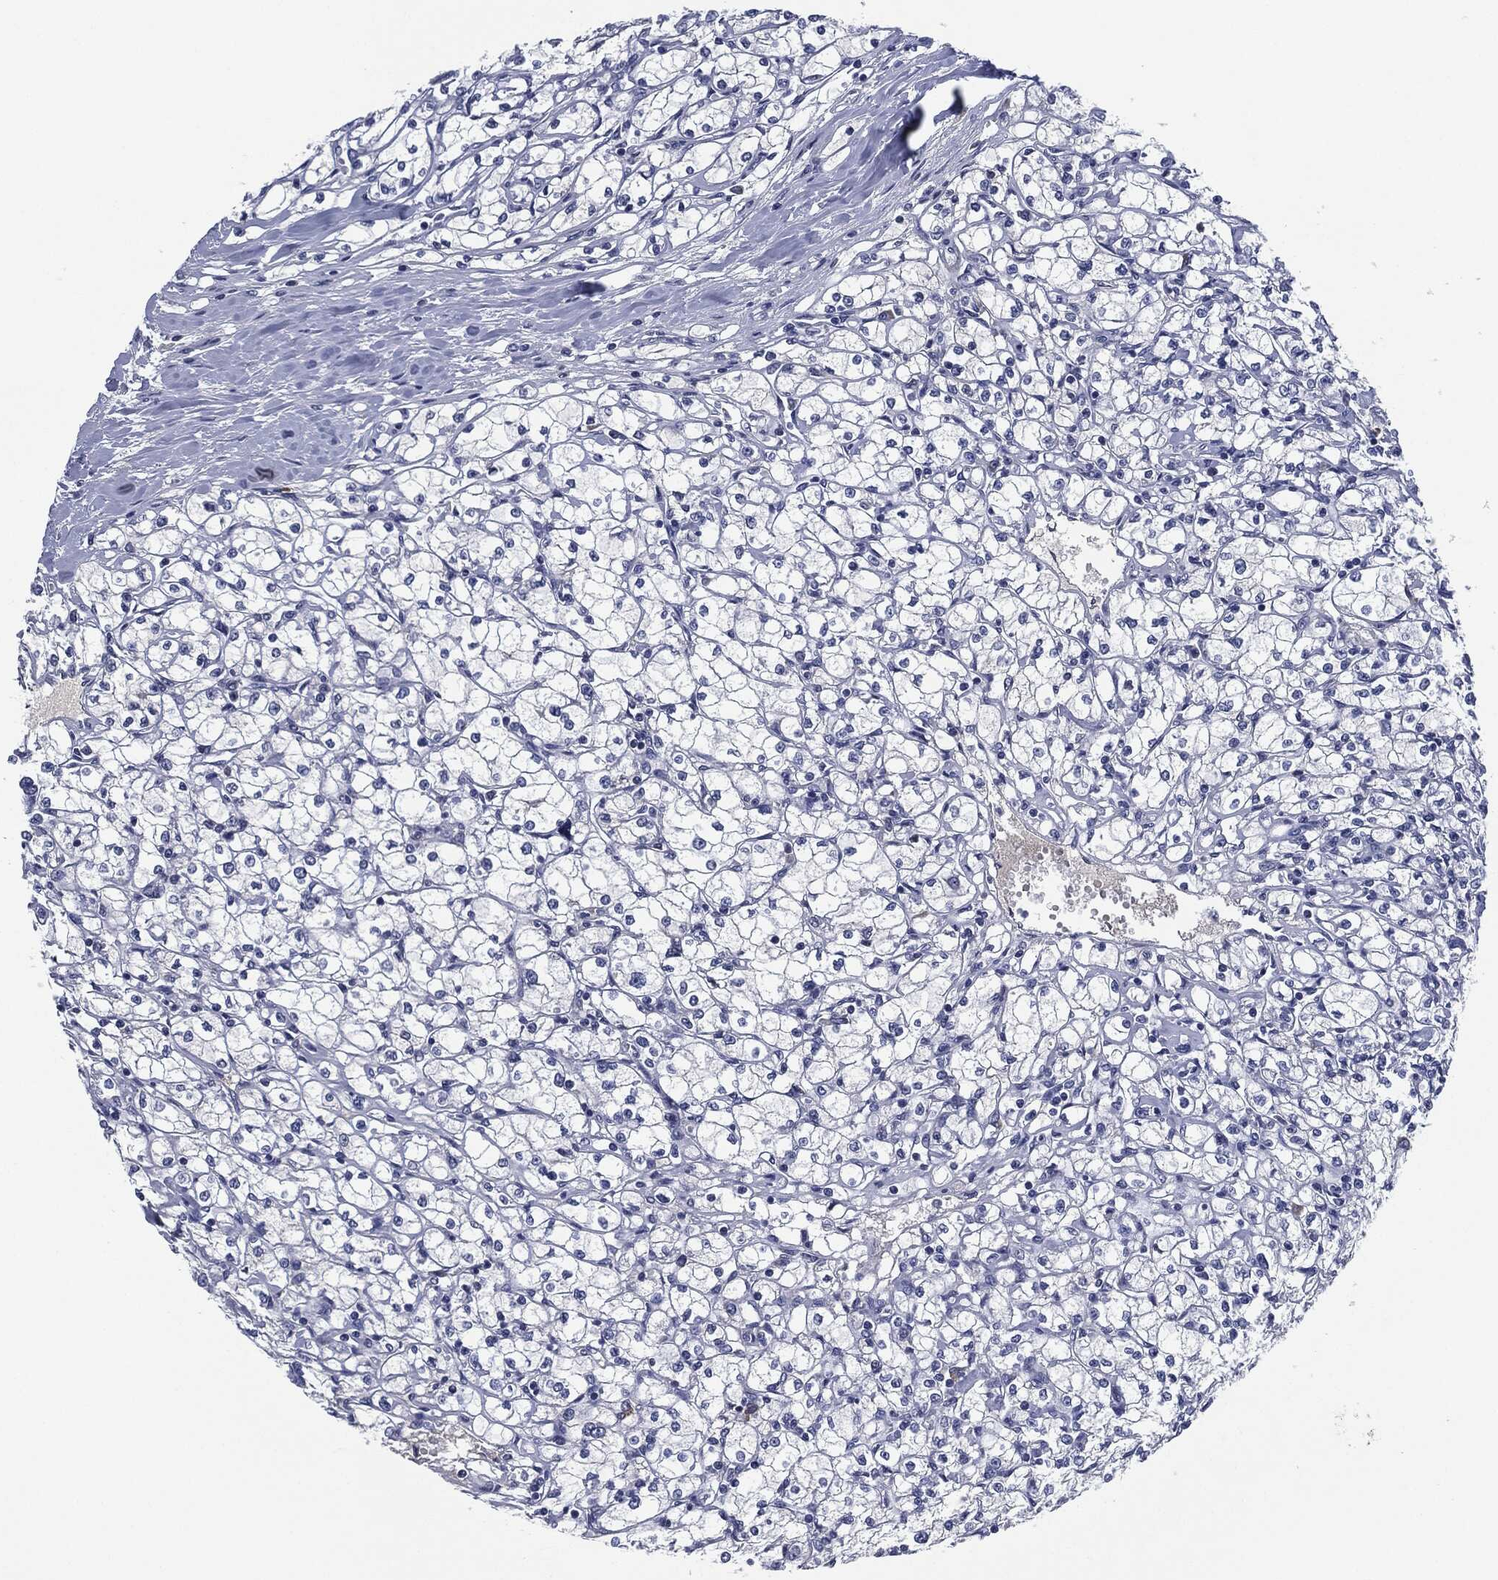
{"staining": {"intensity": "negative", "quantity": "none", "location": "none"}, "tissue": "renal cancer", "cell_type": "Tumor cells", "image_type": "cancer", "snomed": [{"axis": "morphology", "description": "Adenocarcinoma, NOS"}, {"axis": "topography", "description": "Kidney"}], "caption": "High power microscopy micrograph of an IHC photomicrograph of renal cancer, revealing no significant staining in tumor cells.", "gene": "IL2RG", "patient": {"sex": "male", "age": 67}}